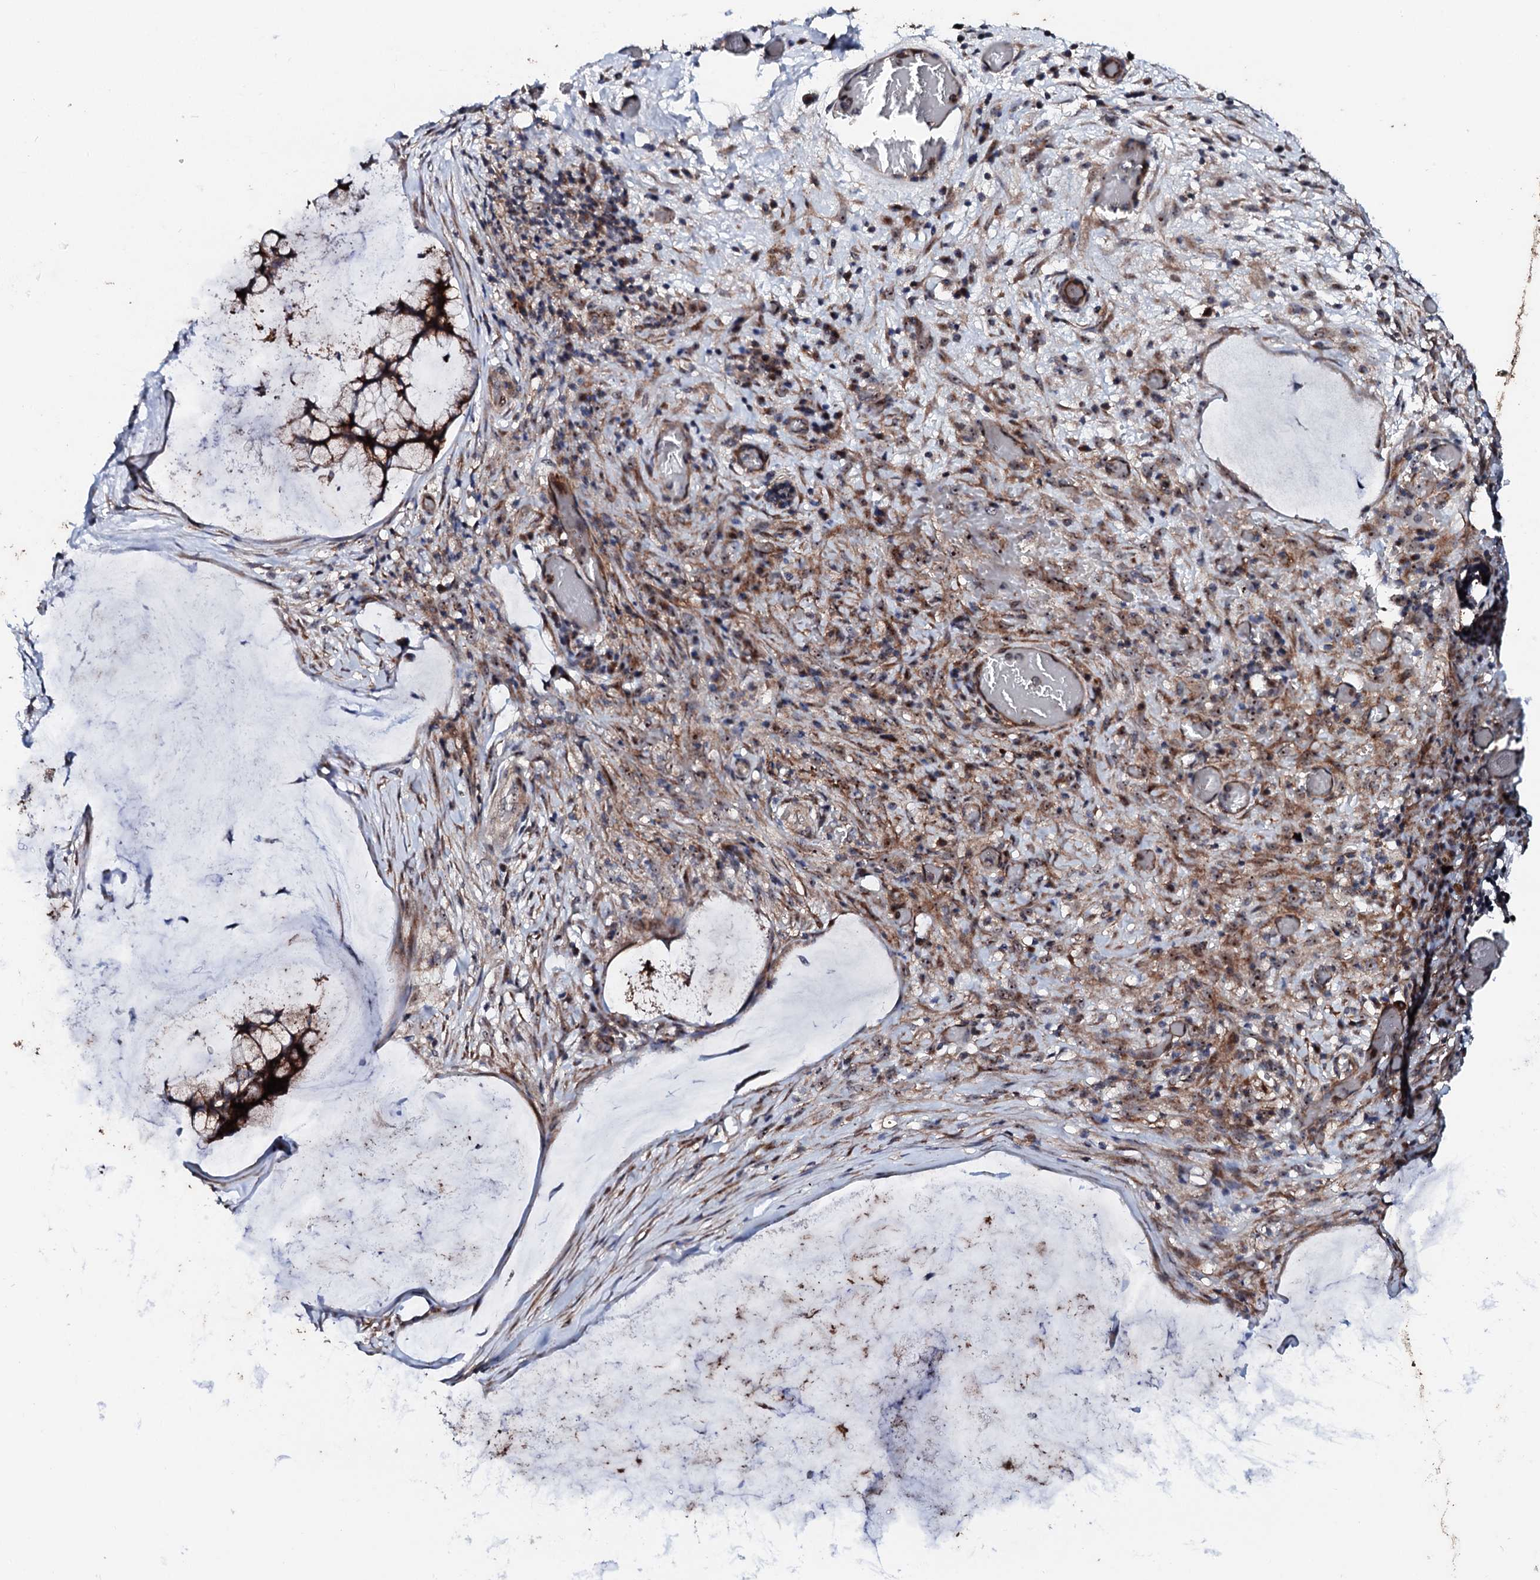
{"staining": {"intensity": "strong", "quantity": ">75%", "location": "cytoplasmic/membranous"}, "tissue": "ovarian cancer", "cell_type": "Tumor cells", "image_type": "cancer", "snomed": [{"axis": "morphology", "description": "Cystadenocarcinoma, mucinous, NOS"}, {"axis": "topography", "description": "Ovary"}], "caption": "Strong cytoplasmic/membranous staining for a protein is present in approximately >75% of tumor cells of ovarian mucinous cystadenocarcinoma using immunohistochemistry (IHC).", "gene": "GTPBP4", "patient": {"sex": "female", "age": 42}}